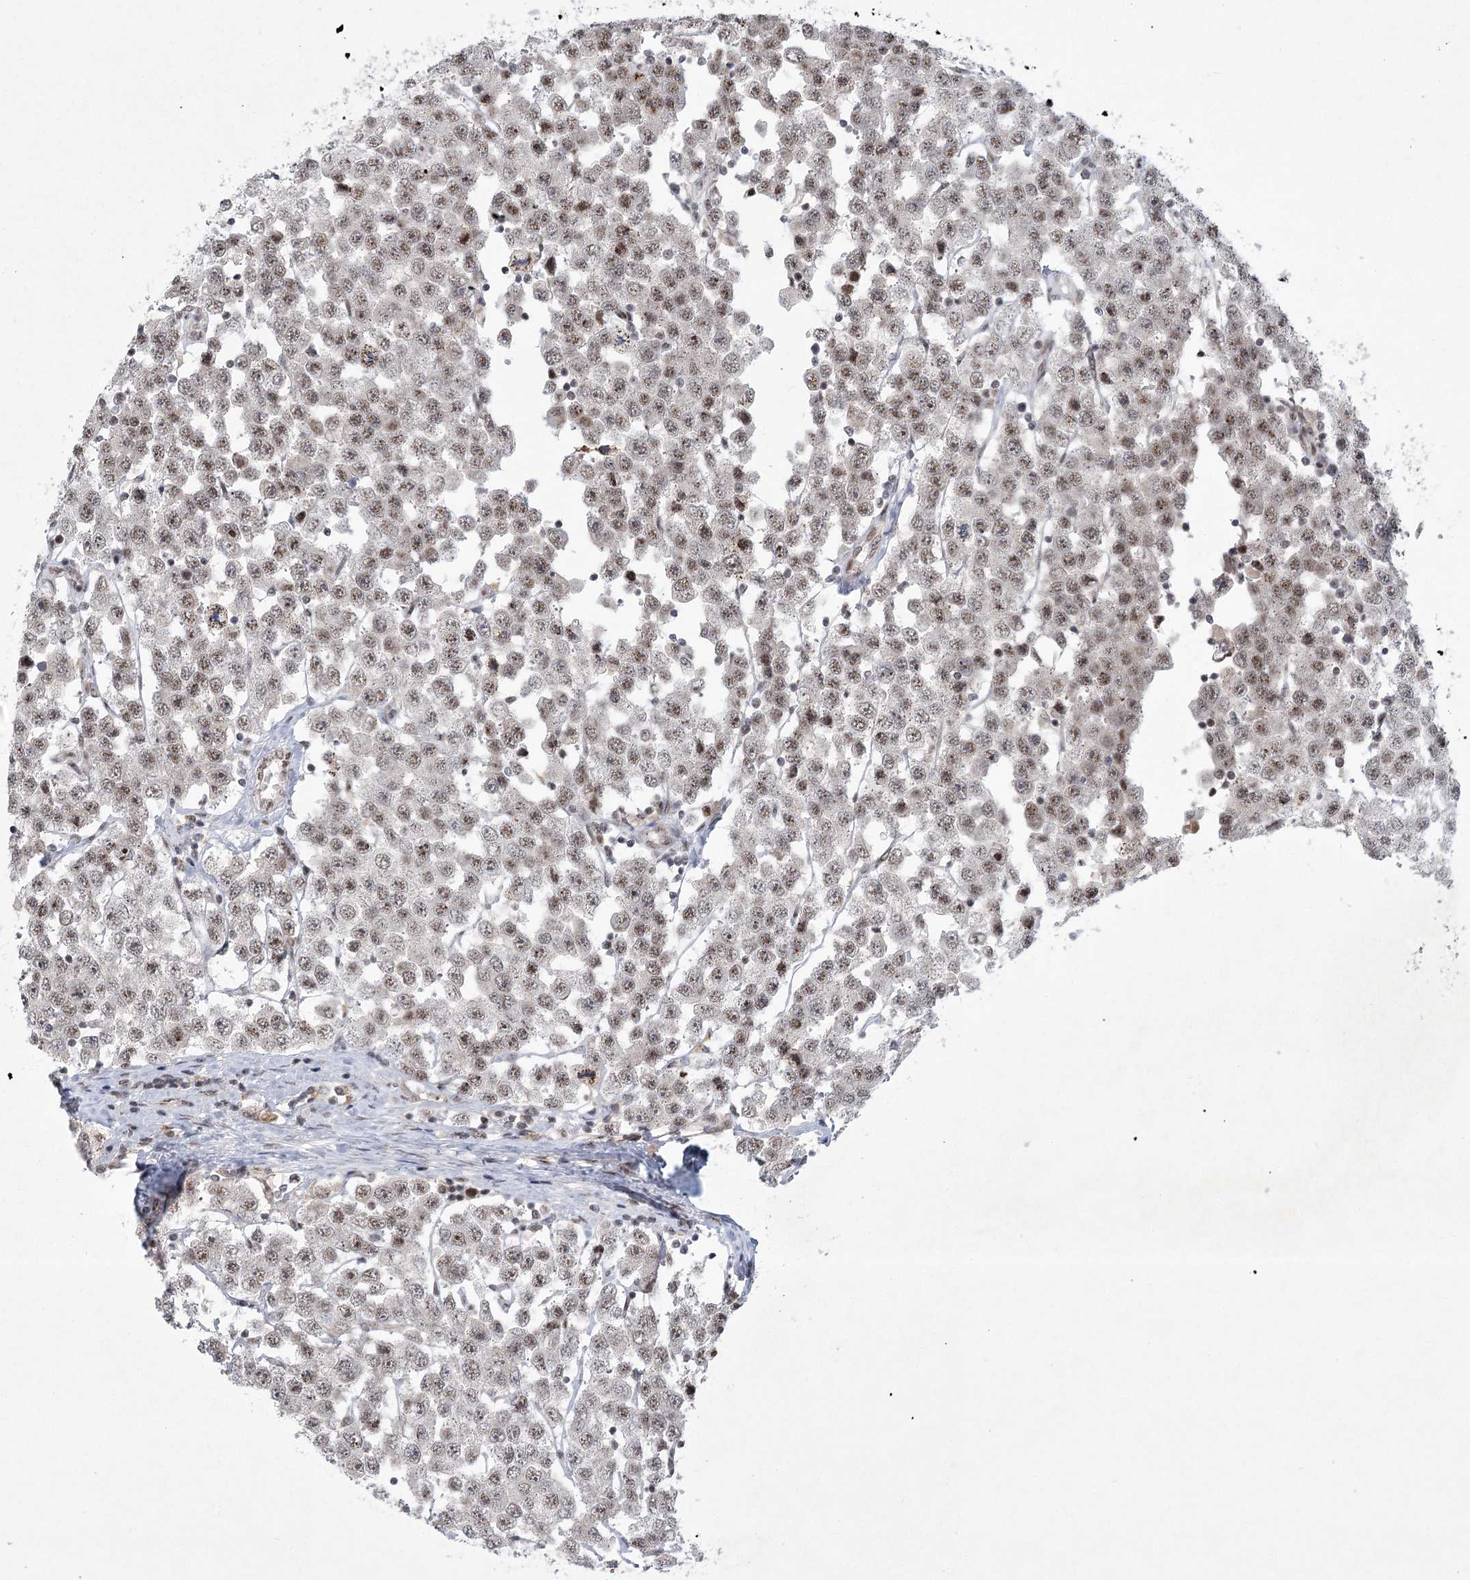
{"staining": {"intensity": "weak", "quantity": ">75%", "location": "nuclear"}, "tissue": "testis cancer", "cell_type": "Tumor cells", "image_type": "cancer", "snomed": [{"axis": "morphology", "description": "Seminoma, NOS"}, {"axis": "topography", "description": "Testis"}], "caption": "High-magnification brightfield microscopy of testis cancer (seminoma) stained with DAB (3,3'-diaminobenzidine) (brown) and counterstained with hematoxylin (blue). tumor cells exhibit weak nuclear positivity is identified in approximately>75% of cells. The protein is shown in brown color, while the nuclei are stained blue.", "gene": "CIB4", "patient": {"sex": "male", "age": 28}}